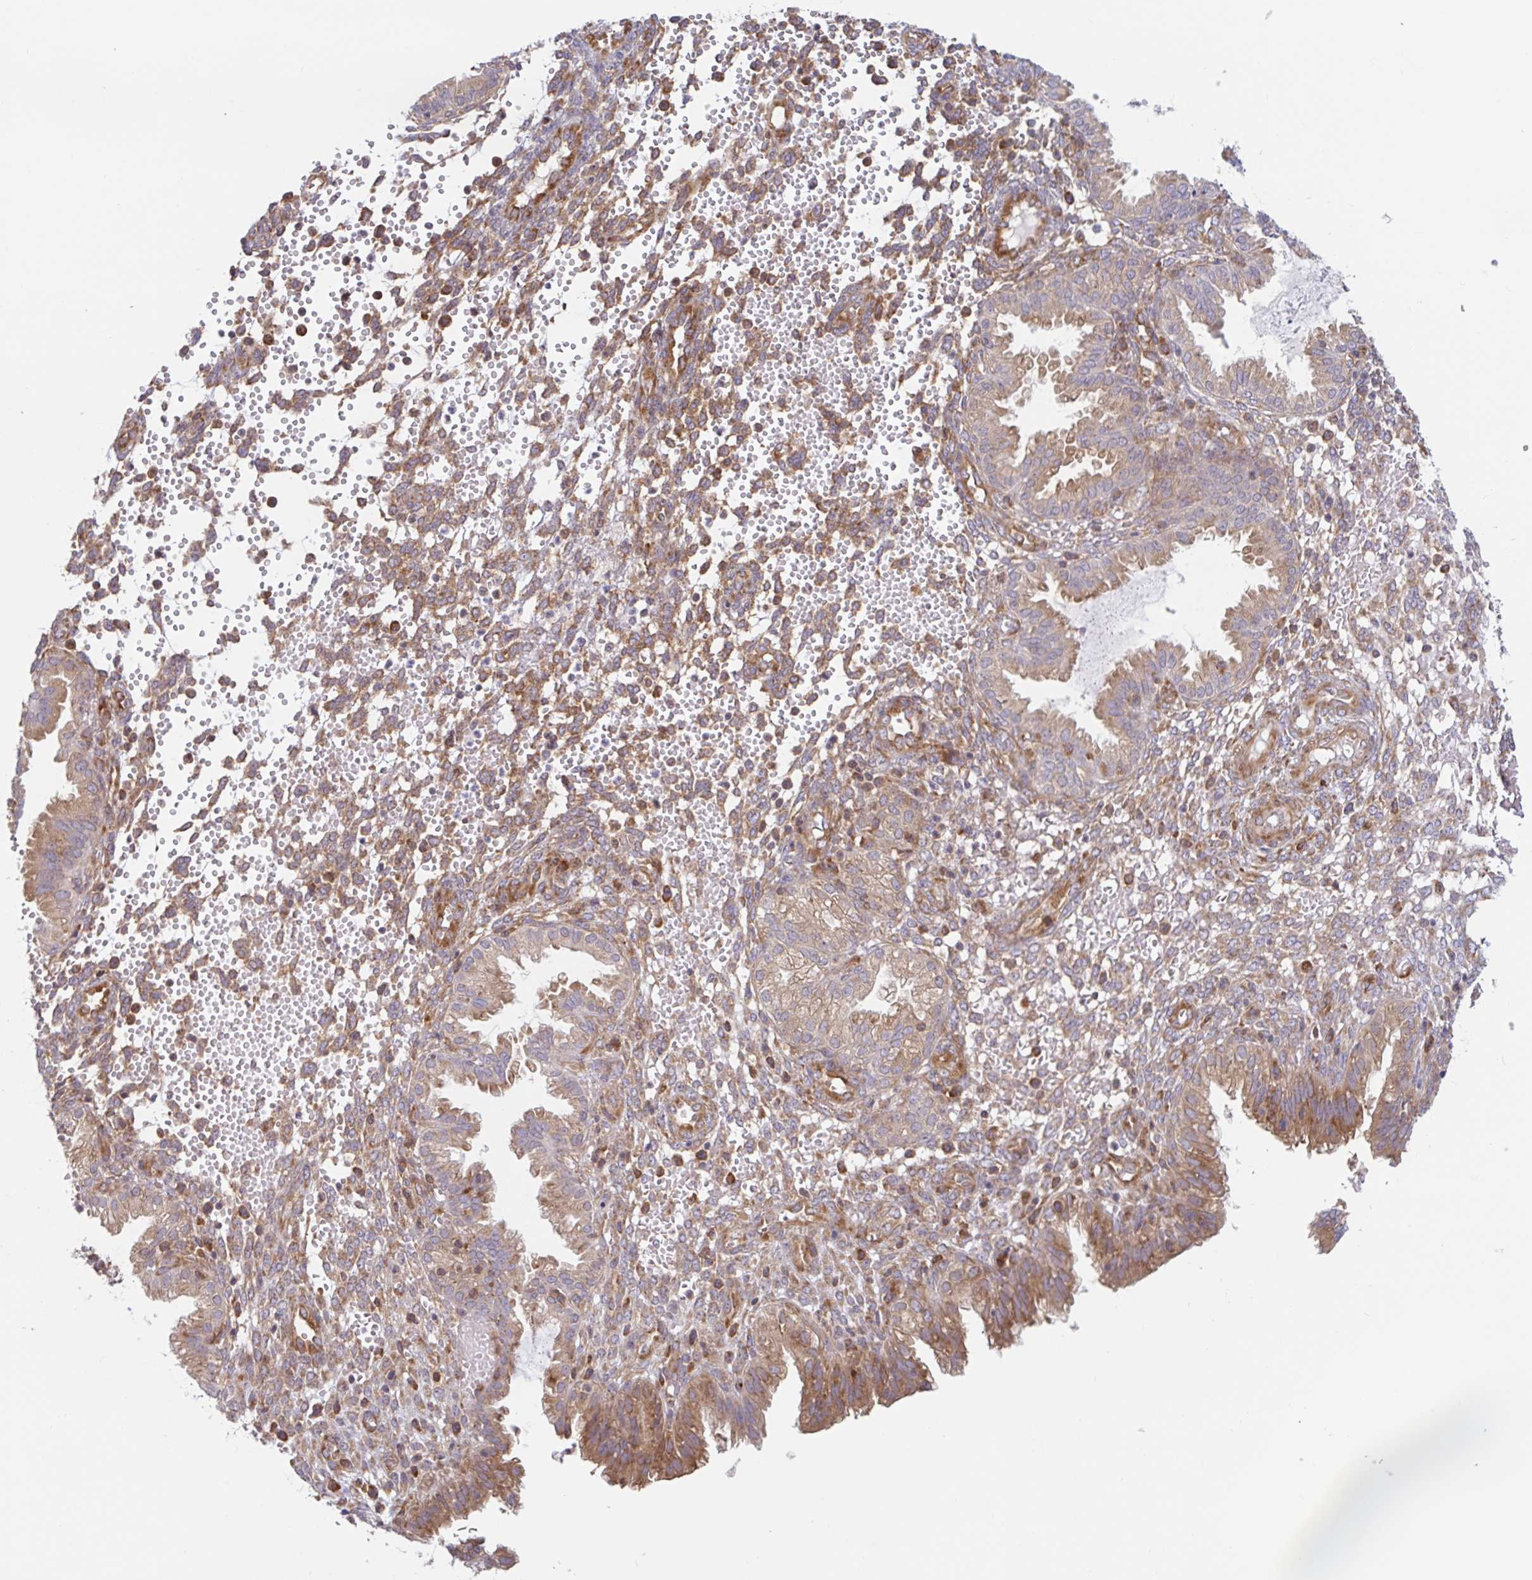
{"staining": {"intensity": "weak", "quantity": "25%-75%", "location": "cytoplasmic/membranous"}, "tissue": "endometrium", "cell_type": "Cells in endometrial stroma", "image_type": "normal", "snomed": [{"axis": "morphology", "description": "Normal tissue, NOS"}, {"axis": "topography", "description": "Endometrium"}], "caption": "High-magnification brightfield microscopy of unremarkable endometrium stained with DAB (brown) and counterstained with hematoxylin (blue). cells in endometrial stroma exhibit weak cytoplasmic/membranous positivity is identified in about25%-75% of cells.", "gene": "LARP1", "patient": {"sex": "female", "age": 33}}